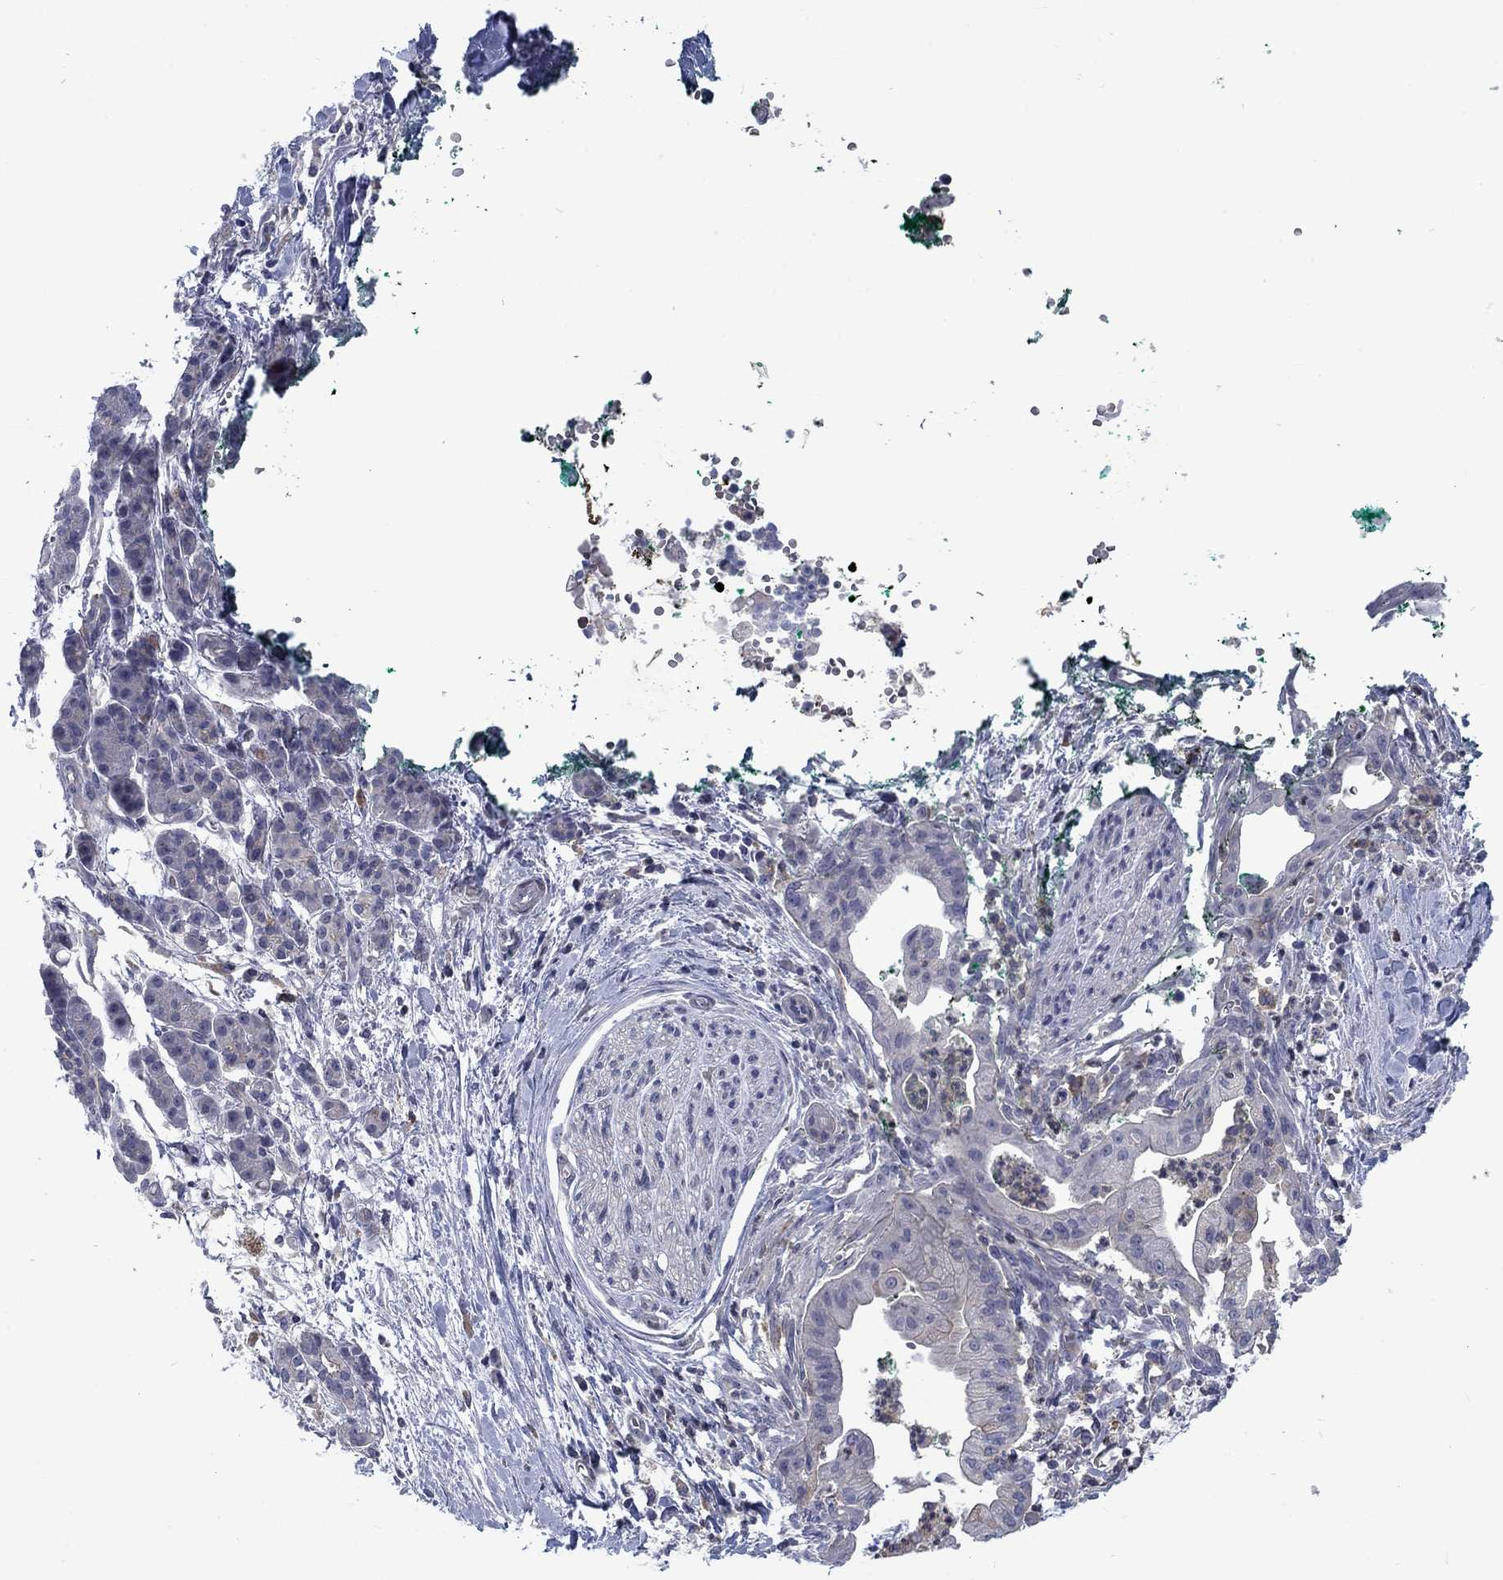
{"staining": {"intensity": "negative", "quantity": "none", "location": "none"}, "tissue": "pancreatic cancer", "cell_type": "Tumor cells", "image_type": "cancer", "snomed": [{"axis": "morphology", "description": "Normal tissue, NOS"}, {"axis": "morphology", "description": "Adenocarcinoma, NOS"}, {"axis": "topography", "description": "Lymph node"}, {"axis": "topography", "description": "Pancreas"}], "caption": "Adenocarcinoma (pancreatic) was stained to show a protein in brown. There is no significant expression in tumor cells. (DAB immunohistochemistry, high magnification).", "gene": "KIF15", "patient": {"sex": "female", "age": 58}}